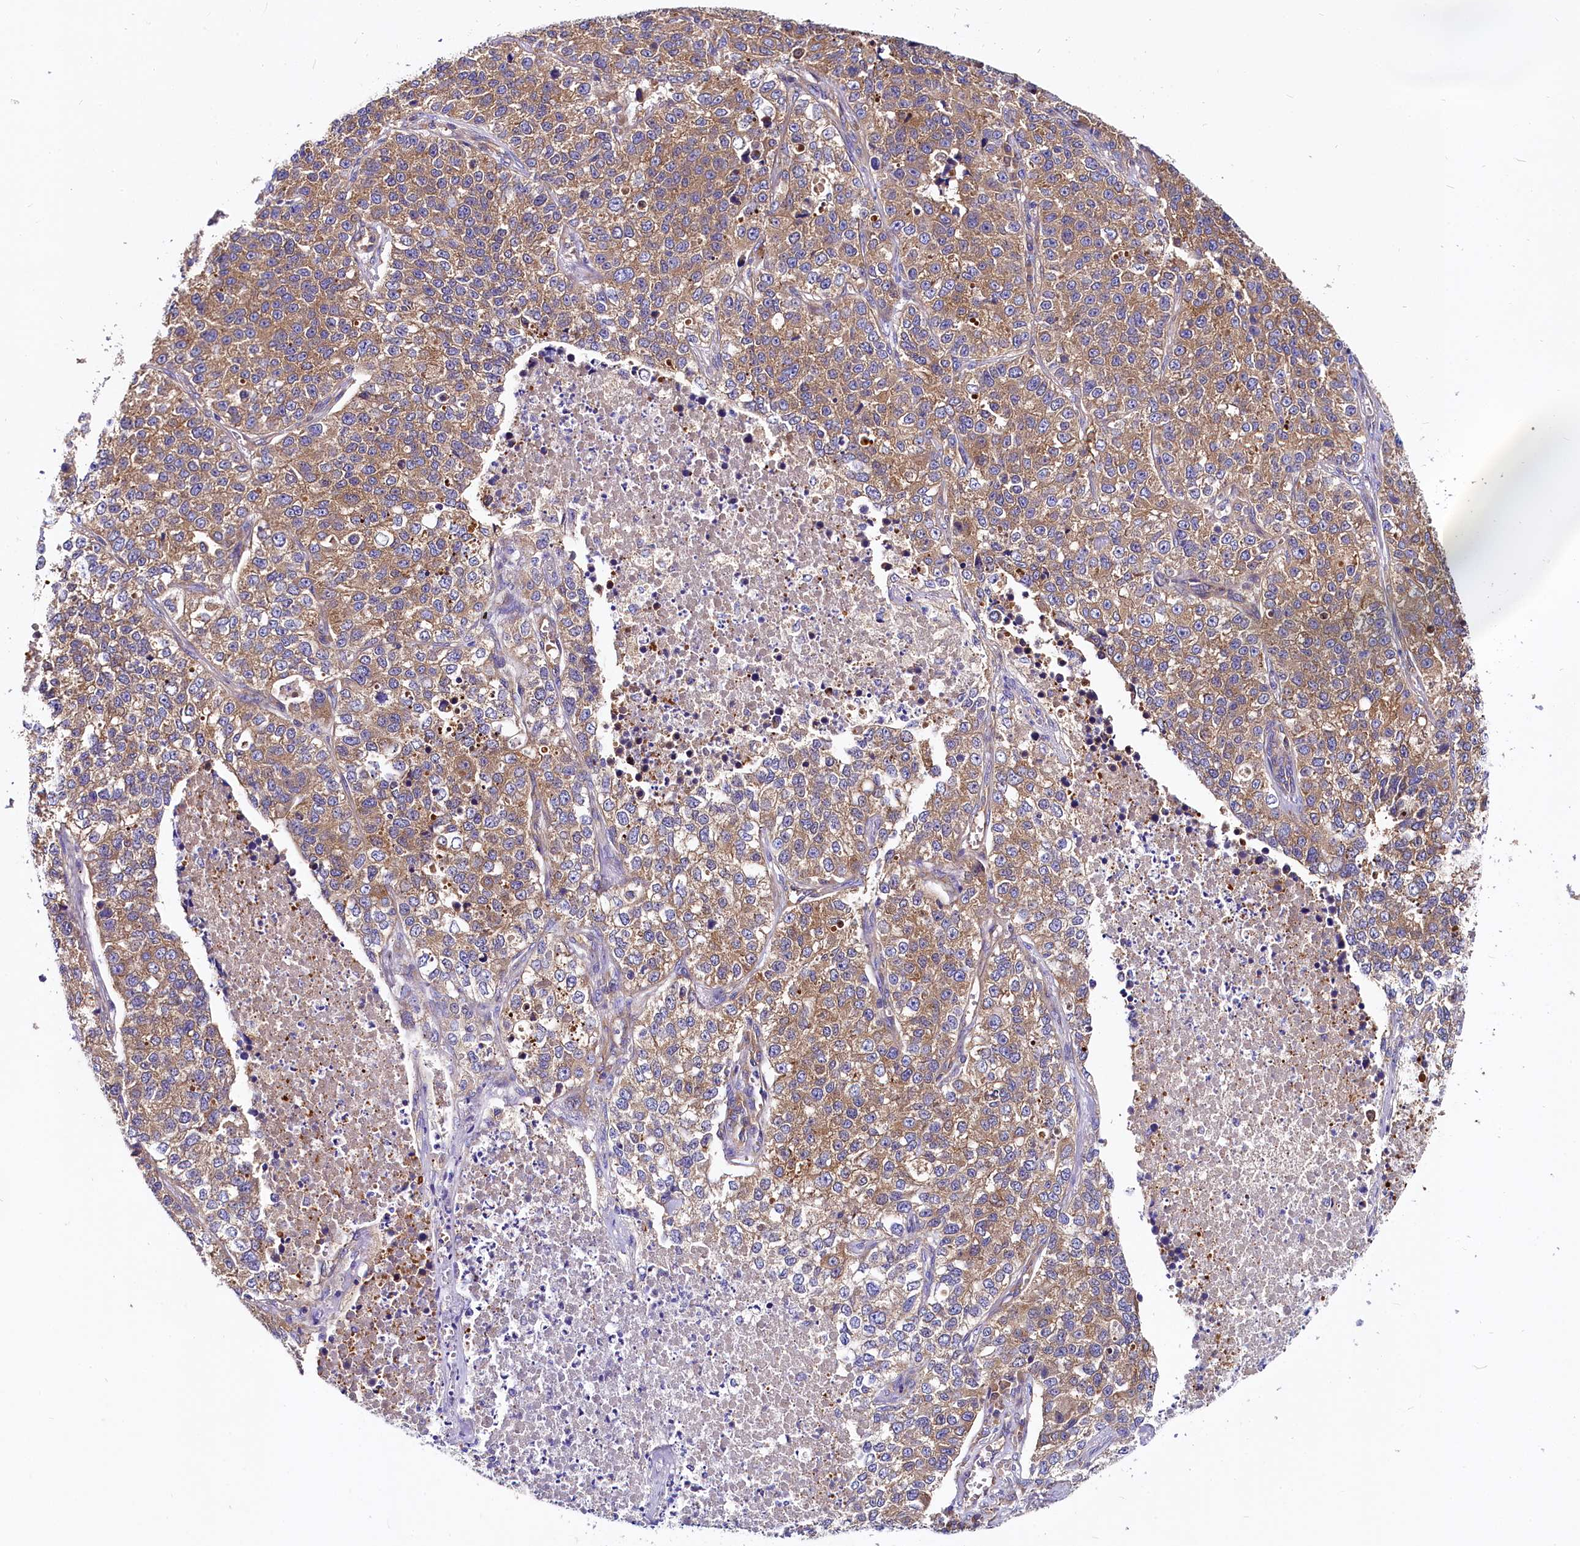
{"staining": {"intensity": "moderate", "quantity": ">75%", "location": "cytoplasmic/membranous"}, "tissue": "lung cancer", "cell_type": "Tumor cells", "image_type": "cancer", "snomed": [{"axis": "morphology", "description": "Adenocarcinoma, NOS"}, {"axis": "topography", "description": "Lung"}], "caption": "The micrograph displays immunohistochemical staining of adenocarcinoma (lung). There is moderate cytoplasmic/membranous staining is present in about >75% of tumor cells.", "gene": "QARS1", "patient": {"sex": "male", "age": 49}}